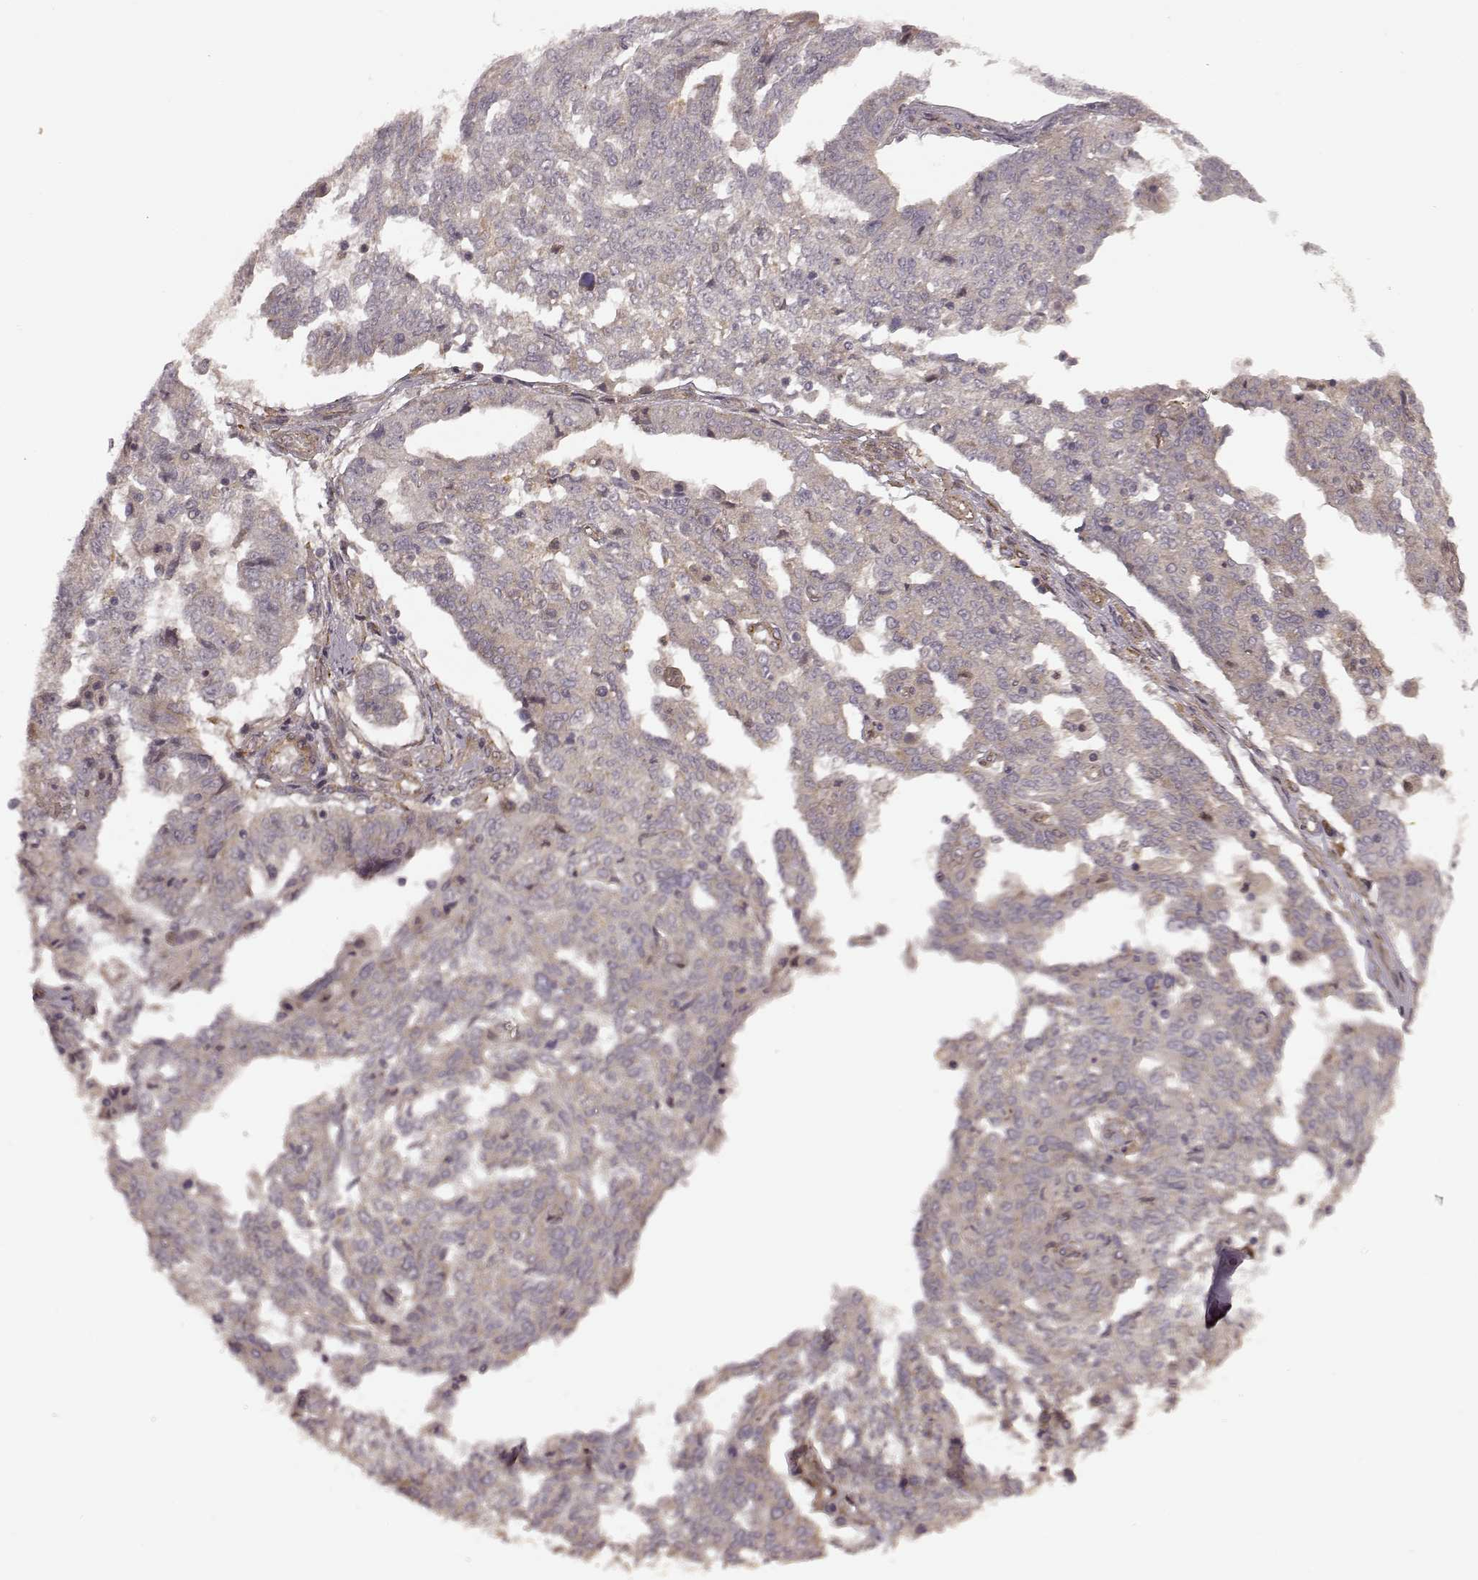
{"staining": {"intensity": "weak", "quantity": "25%-75%", "location": "cytoplasmic/membranous"}, "tissue": "ovarian cancer", "cell_type": "Tumor cells", "image_type": "cancer", "snomed": [{"axis": "morphology", "description": "Cystadenocarcinoma, serous, NOS"}, {"axis": "topography", "description": "Ovary"}], "caption": "Weak cytoplasmic/membranous protein staining is seen in about 25%-75% of tumor cells in ovarian cancer (serous cystadenocarcinoma). (IHC, brightfield microscopy, high magnification).", "gene": "SLC12A9", "patient": {"sex": "female", "age": 67}}